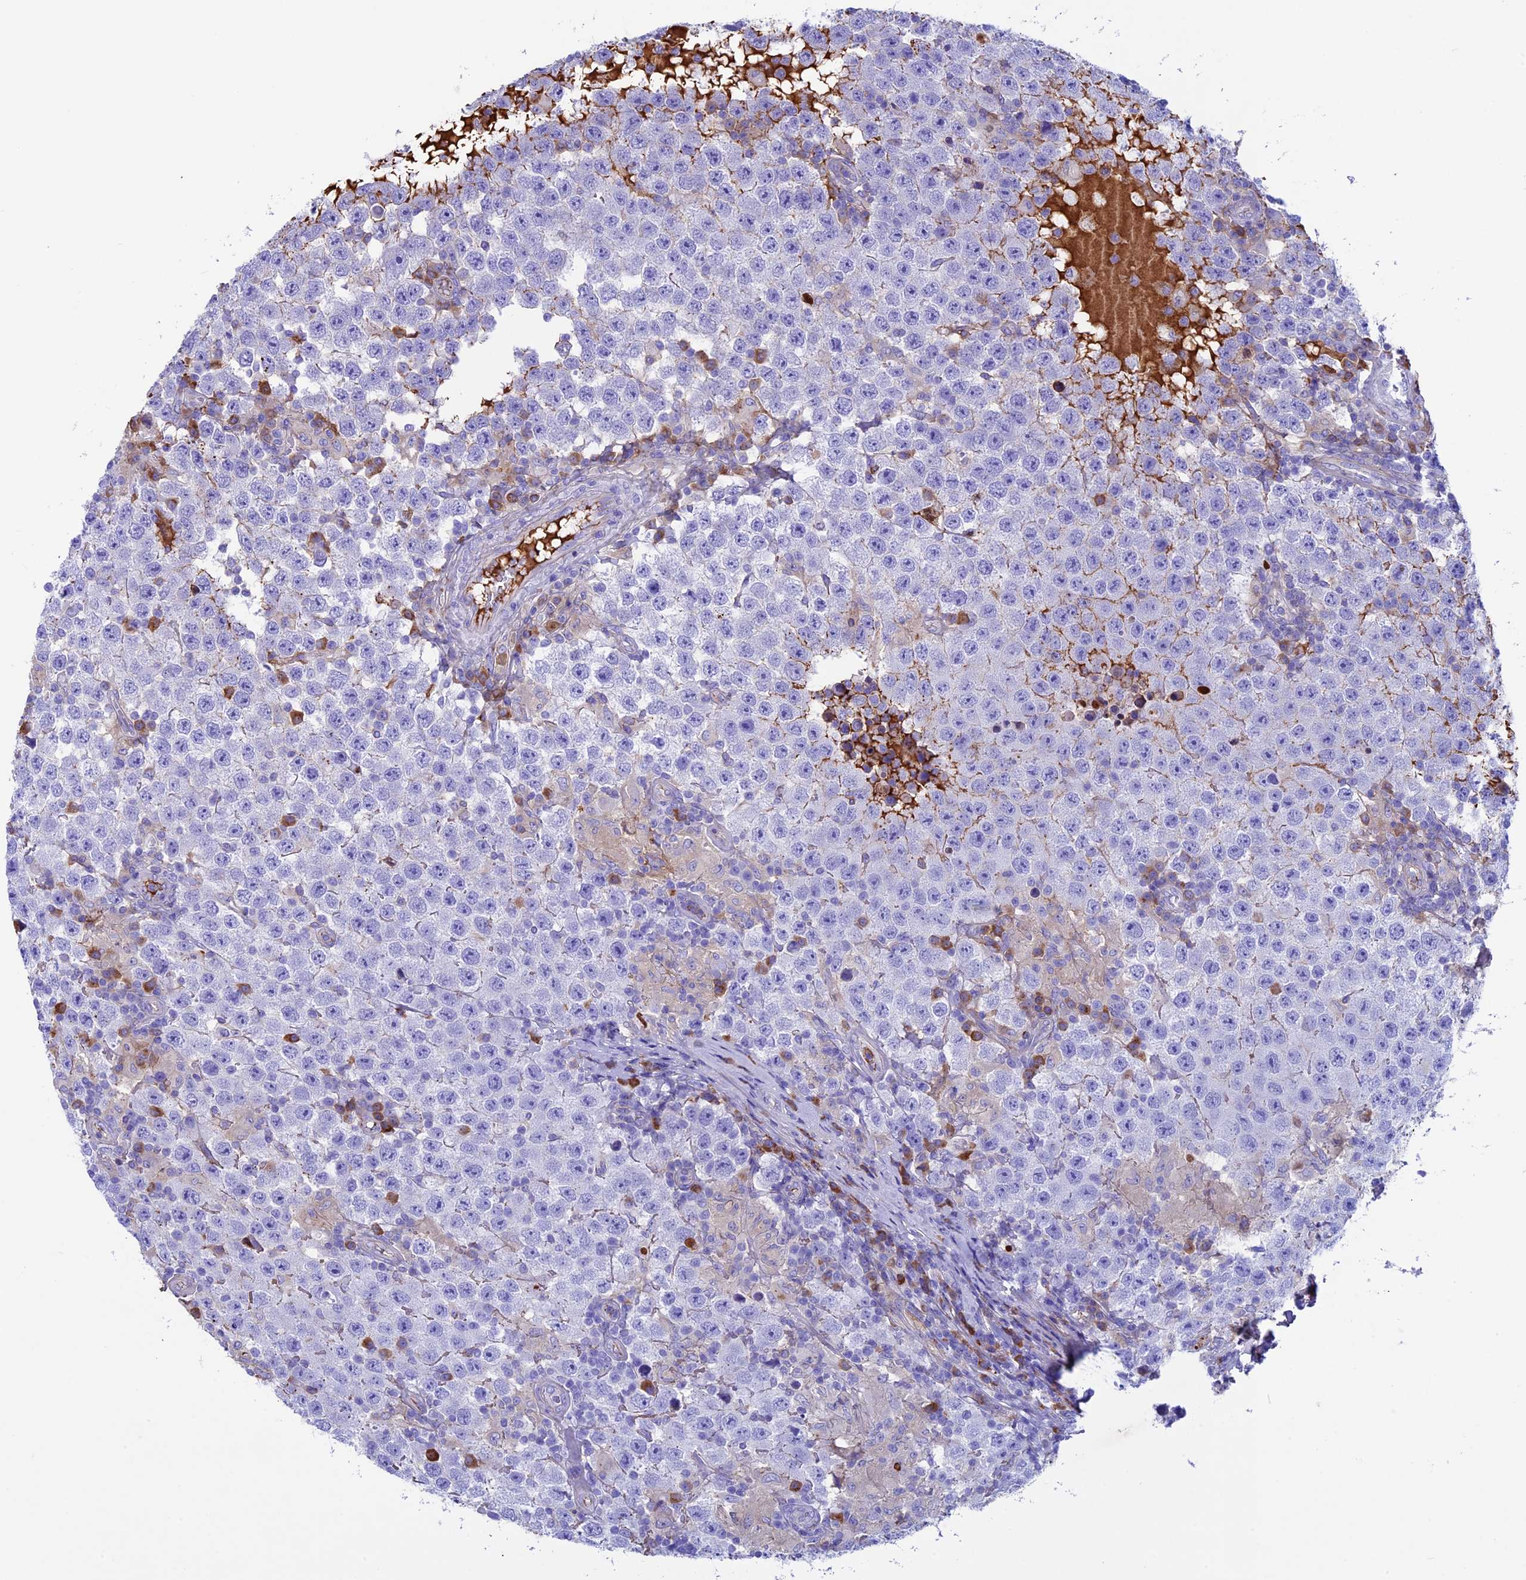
{"staining": {"intensity": "negative", "quantity": "none", "location": "none"}, "tissue": "testis cancer", "cell_type": "Tumor cells", "image_type": "cancer", "snomed": [{"axis": "morphology", "description": "Normal tissue, NOS"}, {"axis": "morphology", "description": "Urothelial carcinoma, High grade"}, {"axis": "morphology", "description": "Seminoma, NOS"}, {"axis": "morphology", "description": "Carcinoma, Embryonal, NOS"}, {"axis": "topography", "description": "Urinary bladder"}, {"axis": "topography", "description": "Testis"}], "caption": "This is an immunohistochemistry (IHC) image of human urothelial carcinoma (high-grade) (testis). There is no positivity in tumor cells.", "gene": "IGSF6", "patient": {"sex": "male", "age": 41}}